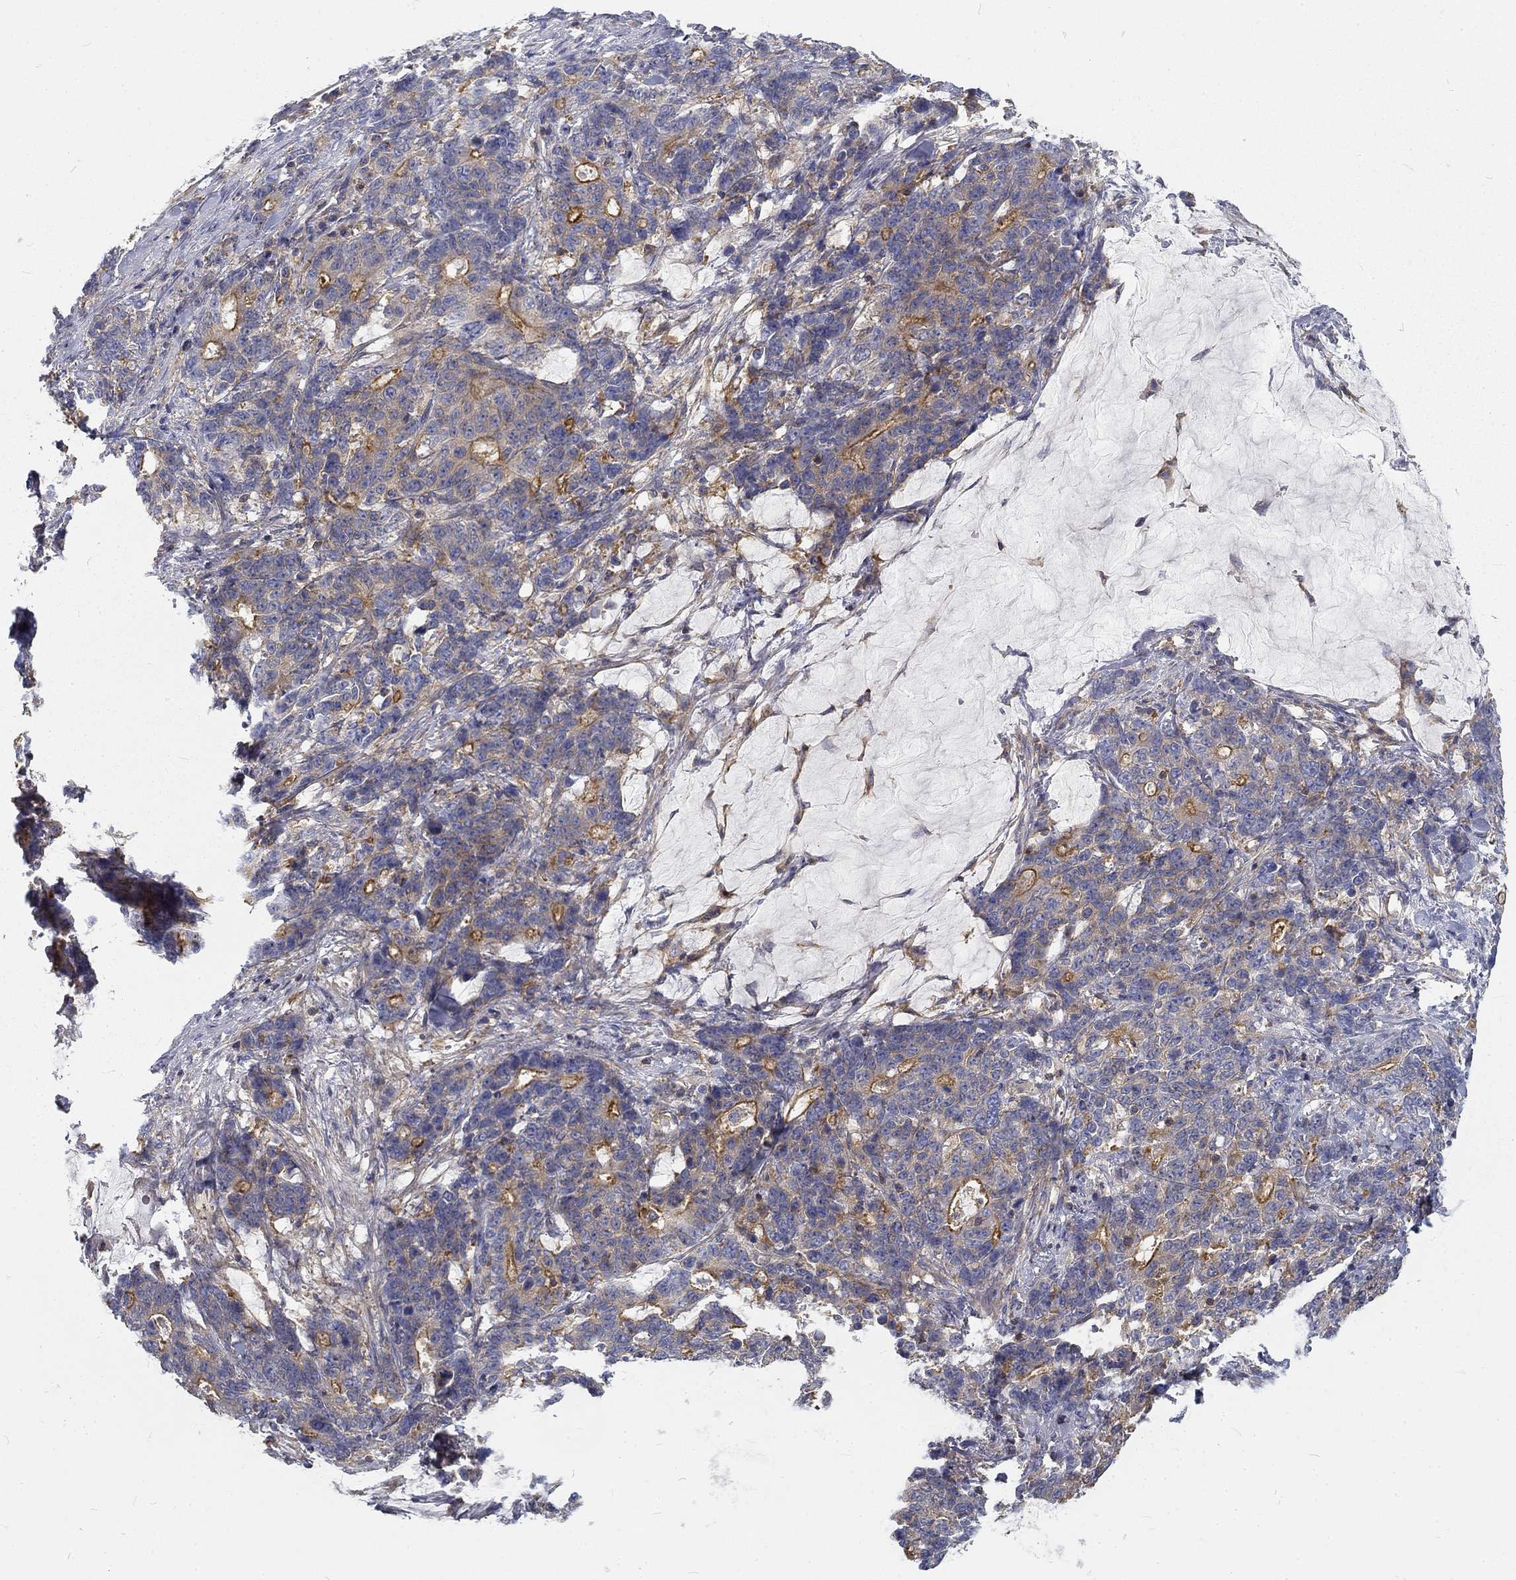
{"staining": {"intensity": "moderate", "quantity": "<25%", "location": "cytoplasmic/membranous"}, "tissue": "stomach cancer", "cell_type": "Tumor cells", "image_type": "cancer", "snomed": [{"axis": "morphology", "description": "Normal tissue, NOS"}, {"axis": "morphology", "description": "Adenocarcinoma, NOS"}, {"axis": "topography", "description": "Stomach"}], "caption": "Approximately <25% of tumor cells in human stomach cancer reveal moderate cytoplasmic/membranous protein positivity as visualized by brown immunohistochemical staining.", "gene": "MTMR11", "patient": {"sex": "female", "age": 64}}